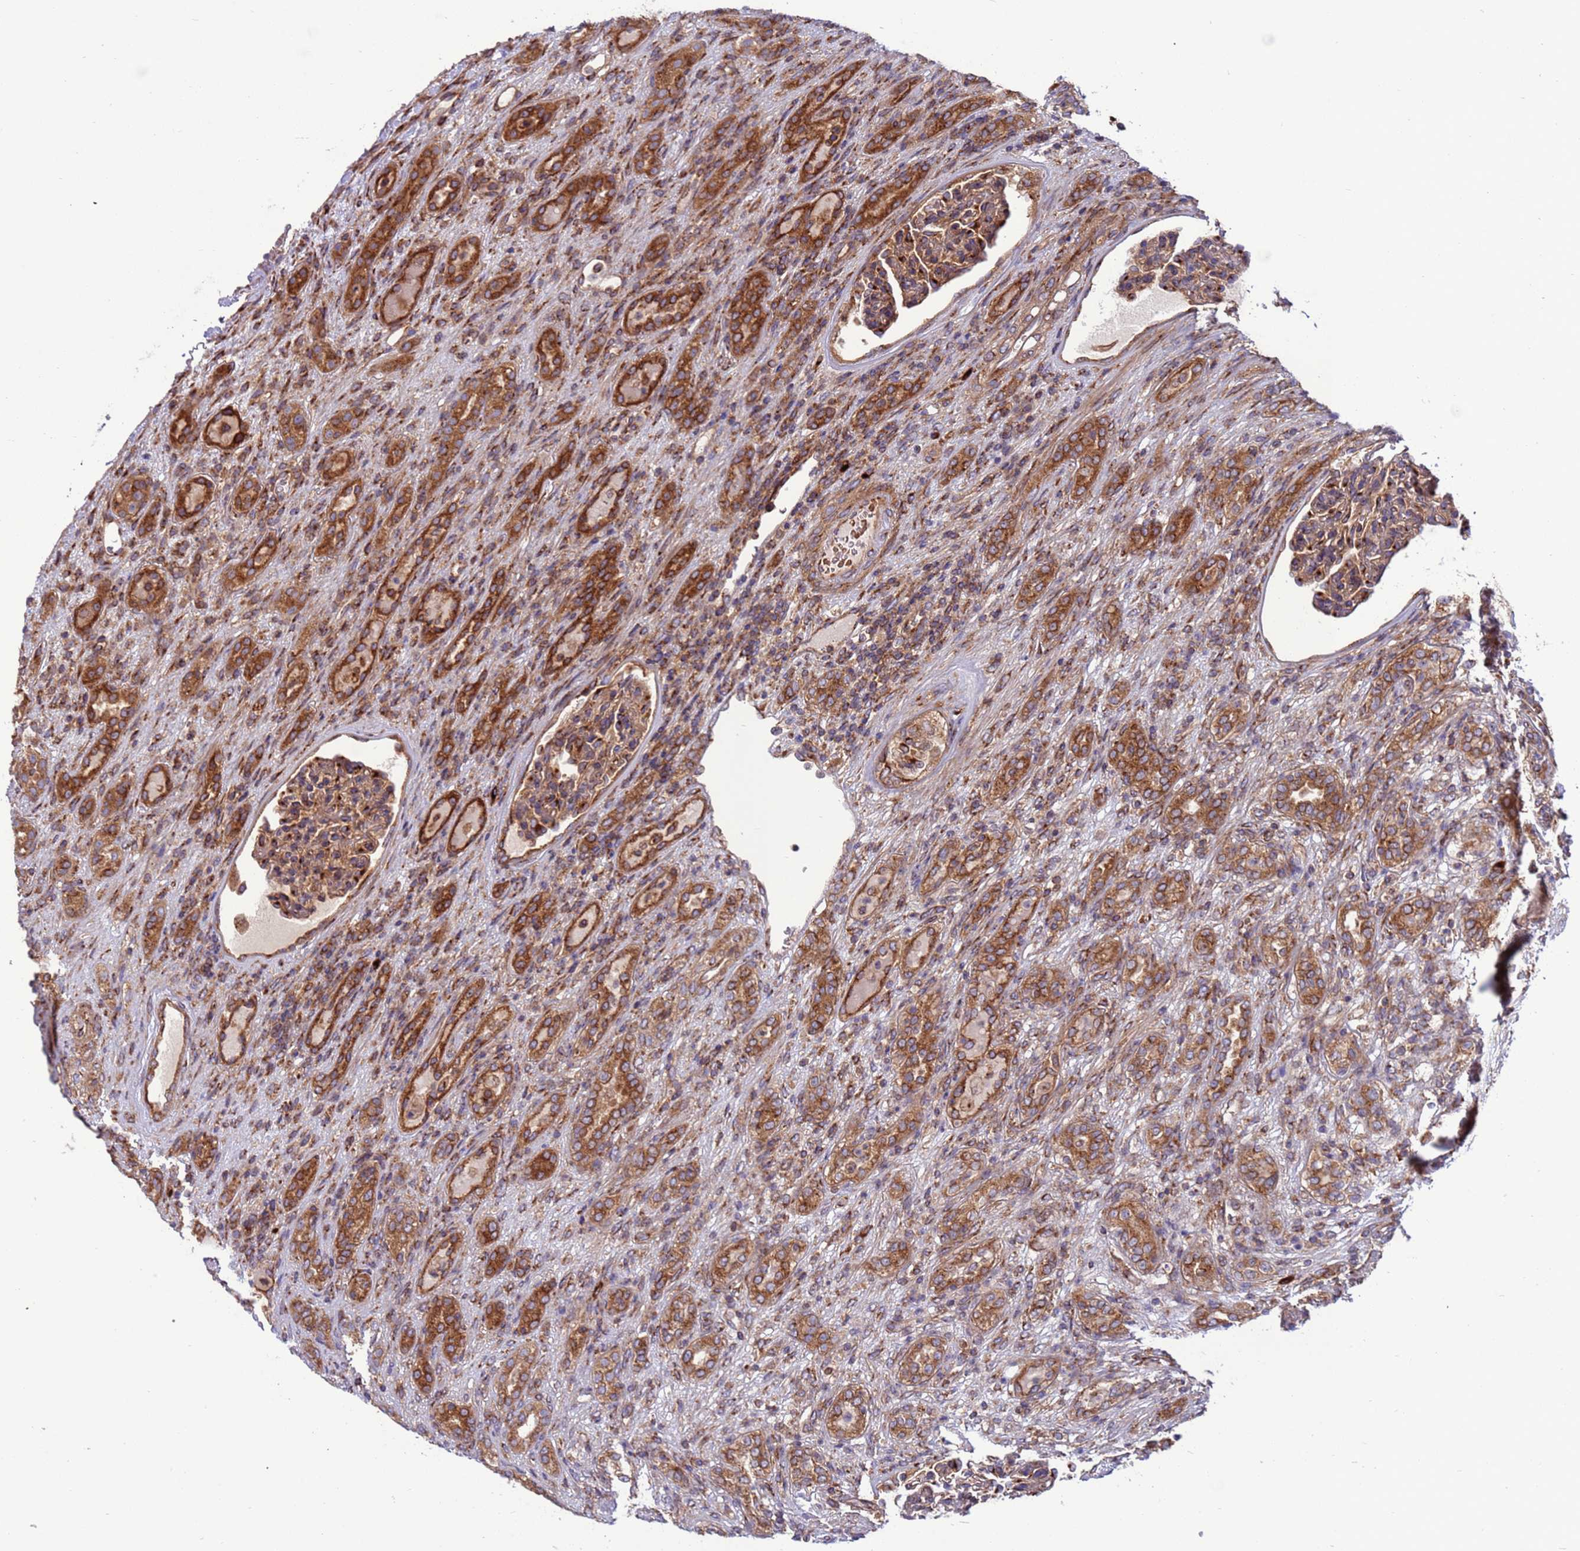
{"staining": {"intensity": "moderate", "quantity": ">75%", "location": "cytoplasmic/membranous"}, "tissue": "renal cancer", "cell_type": "Tumor cells", "image_type": "cancer", "snomed": [{"axis": "morphology", "description": "Adenocarcinoma, NOS"}, {"axis": "topography", "description": "Kidney"}], "caption": "Protein staining shows moderate cytoplasmic/membranous expression in about >75% of tumor cells in renal cancer. The protein of interest is stained brown, and the nuclei are stained in blue (DAB (3,3'-diaminobenzidine) IHC with brightfield microscopy, high magnification).", "gene": "ZC3HAV1", "patient": {"sex": "female", "age": 54}}